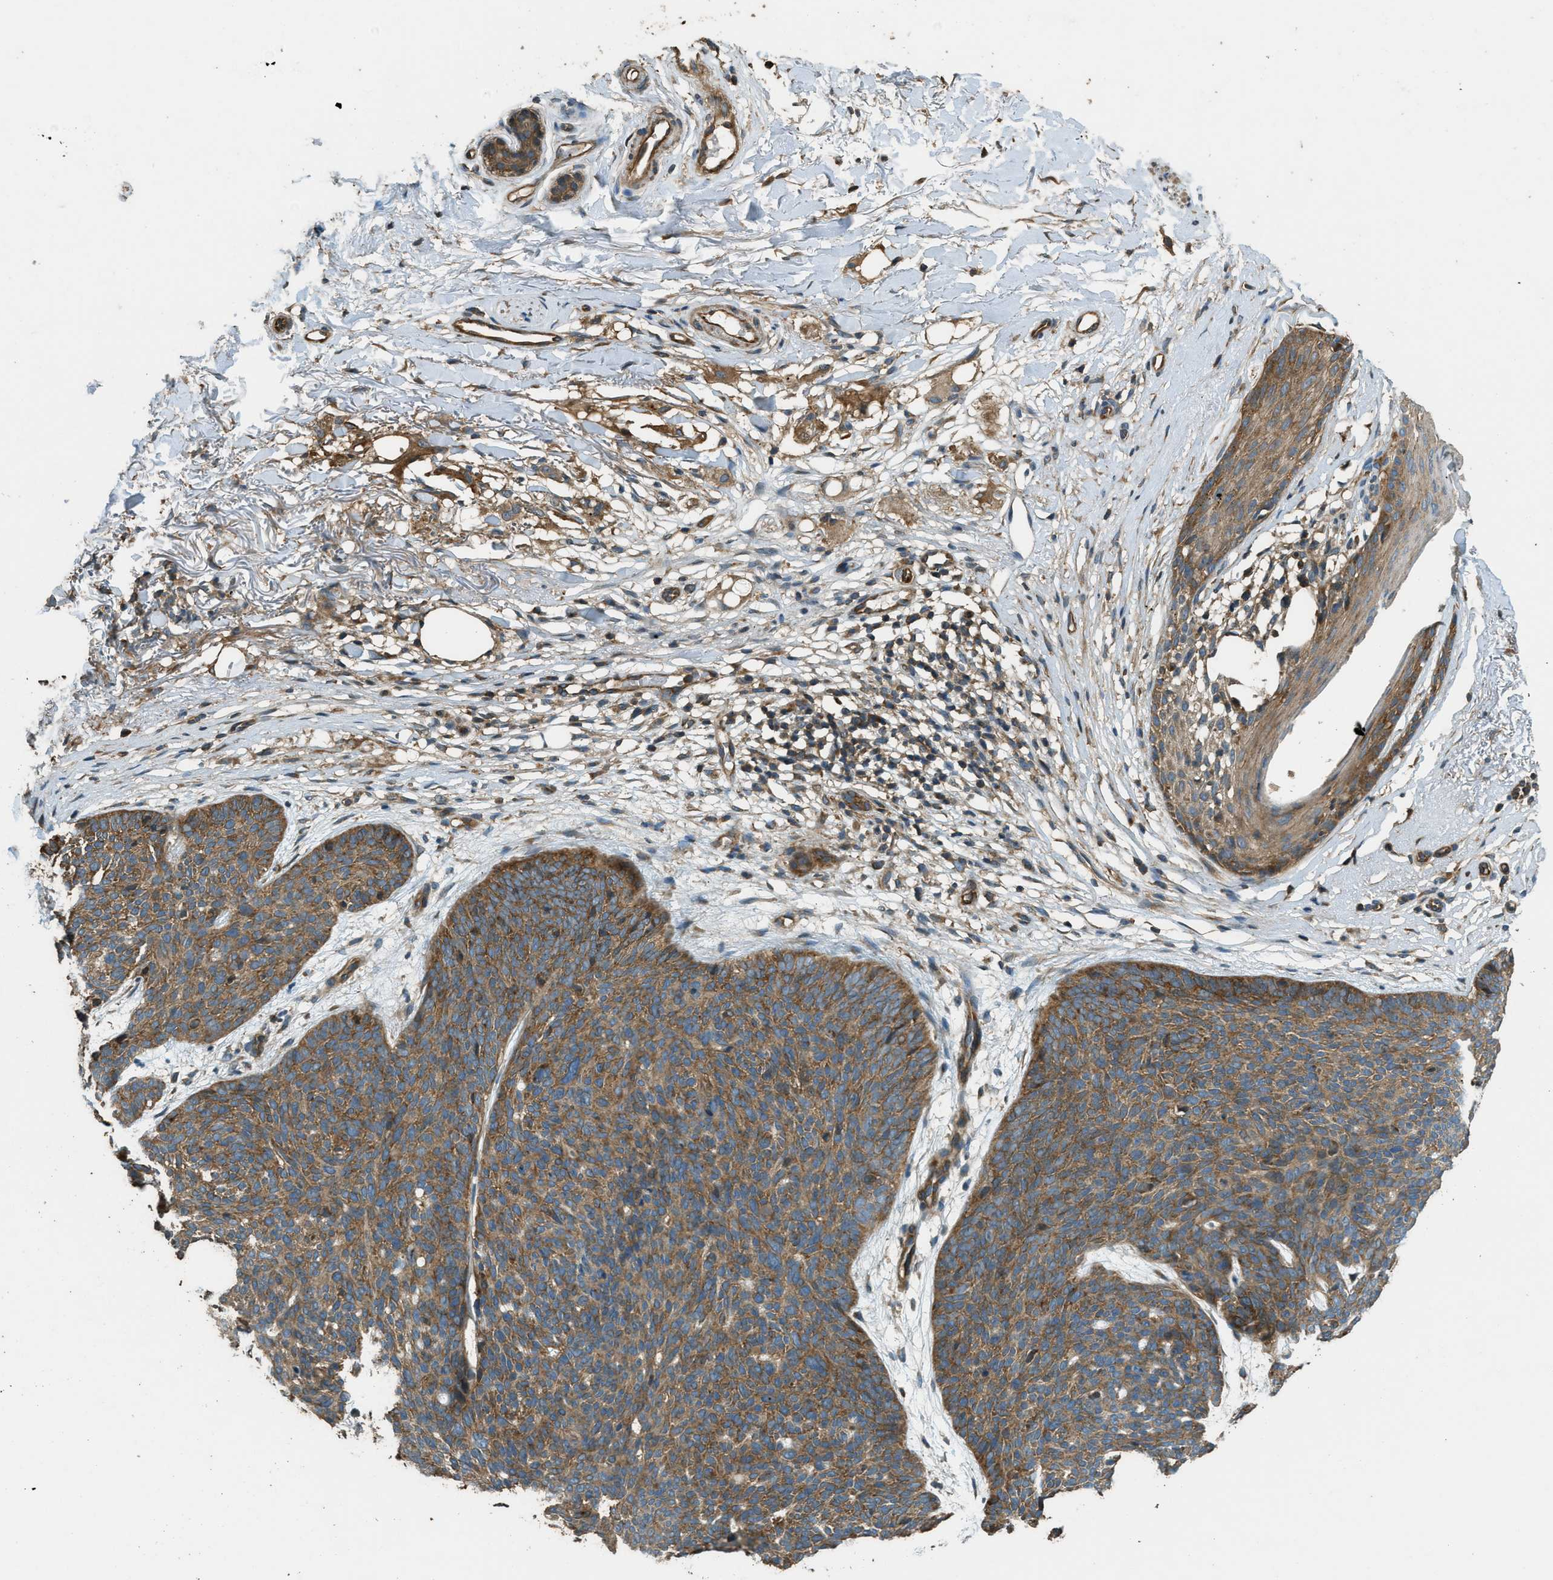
{"staining": {"intensity": "moderate", "quantity": ">75%", "location": "cytoplasmic/membranous"}, "tissue": "skin cancer", "cell_type": "Tumor cells", "image_type": "cancer", "snomed": [{"axis": "morphology", "description": "Normal tissue, NOS"}, {"axis": "morphology", "description": "Basal cell carcinoma"}, {"axis": "topography", "description": "Skin"}], "caption": "Human skin basal cell carcinoma stained with a brown dye reveals moderate cytoplasmic/membranous positive staining in approximately >75% of tumor cells.", "gene": "MARS1", "patient": {"sex": "female", "age": 70}}